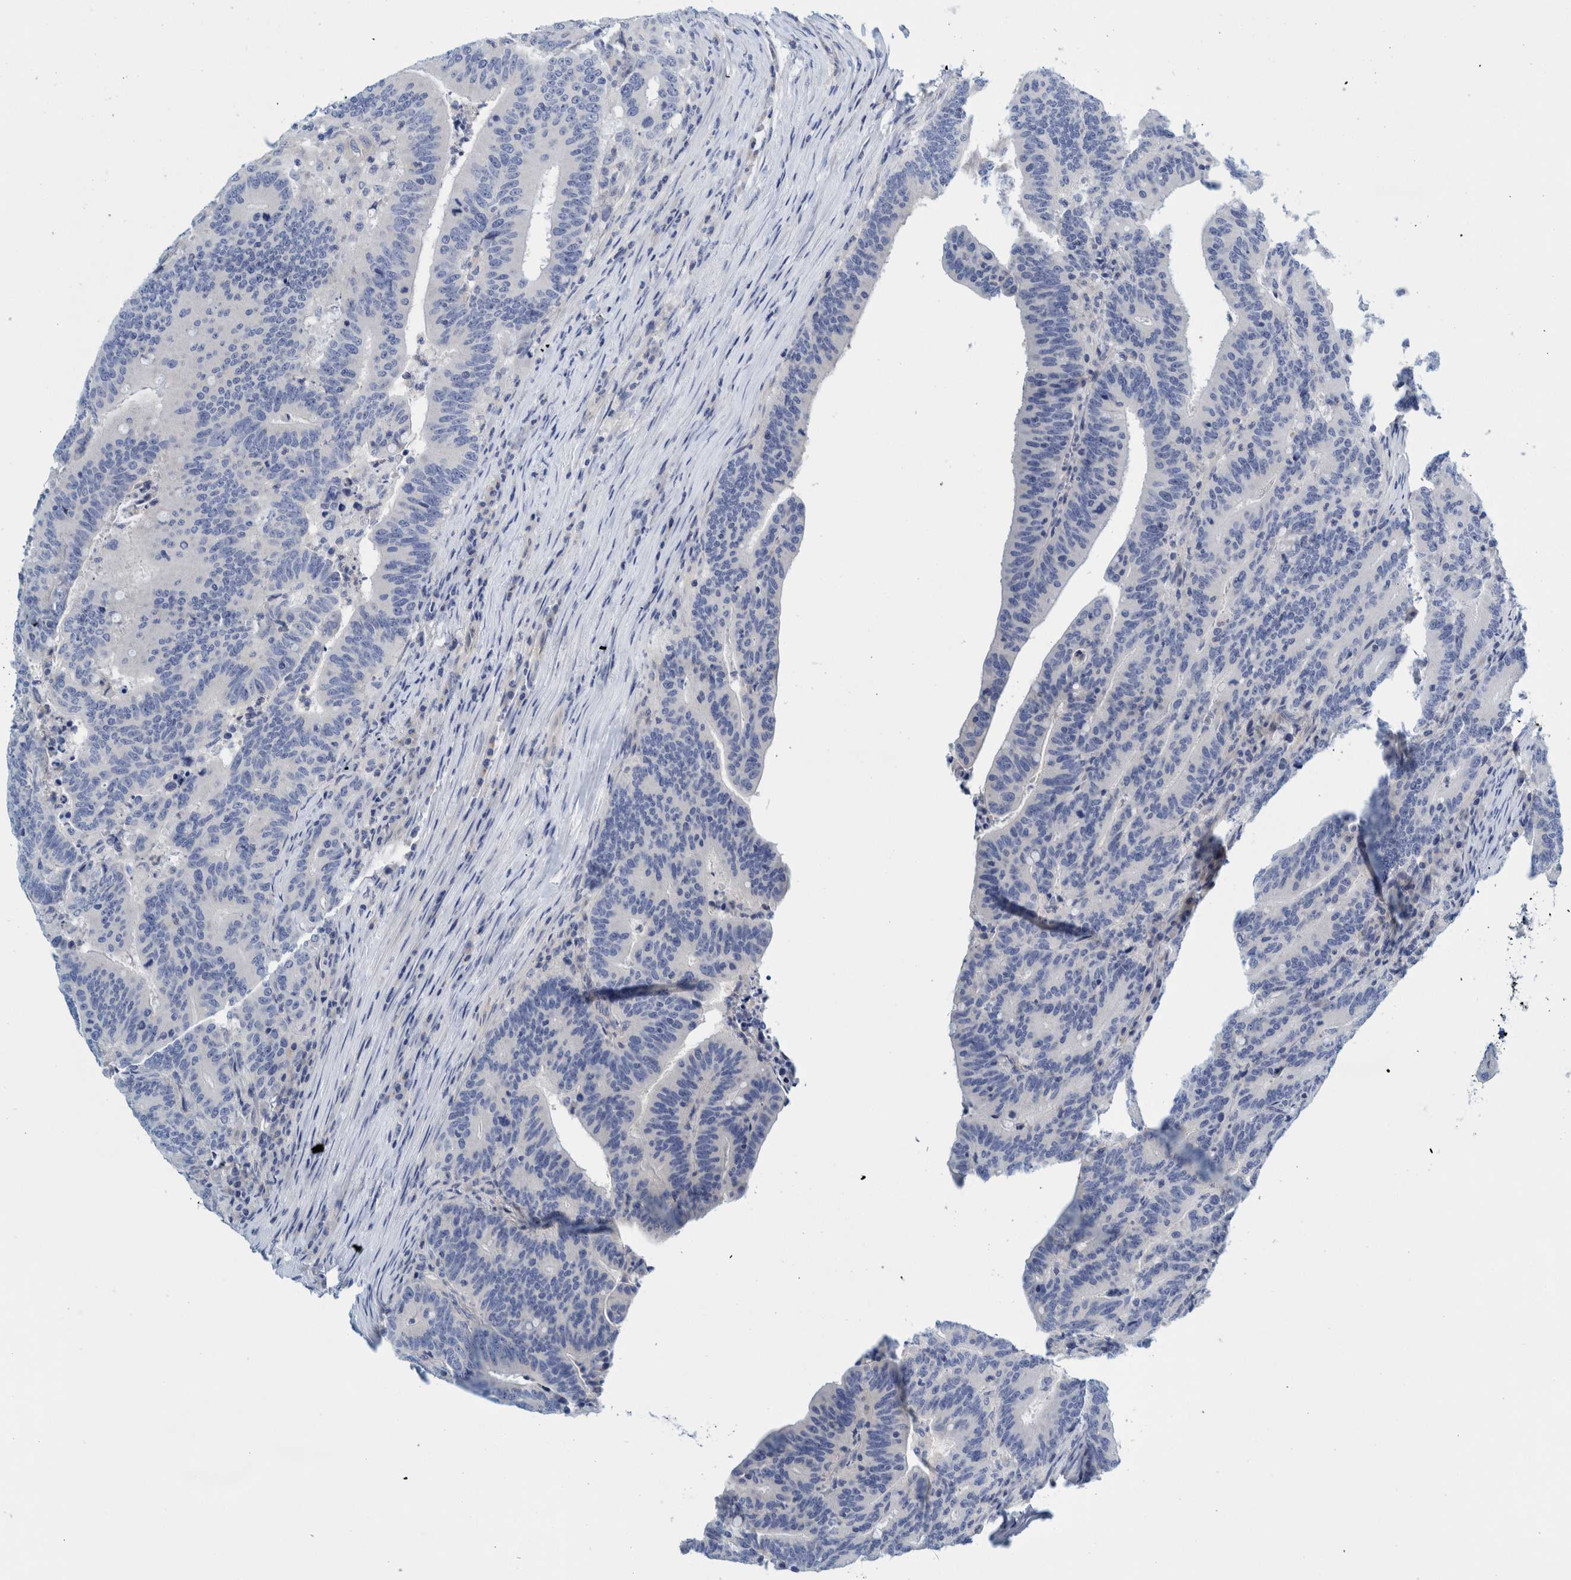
{"staining": {"intensity": "negative", "quantity": "none", "location": "none"}, "tissue": "colorectal cancer", "cell_type": "Tumor cells", "image_type": "cancer", "snomed": [{"axis": "morphology", "description": "Adenocarcinoma, NOS"}, {"axis": "topography", "description": "Colon"}], "caption": "The image reveals no staining of tumor cells in colorectal adenocarcinoma.", "gene": "ZNF324B", "patient": {"sex": "female", "age": 66}}